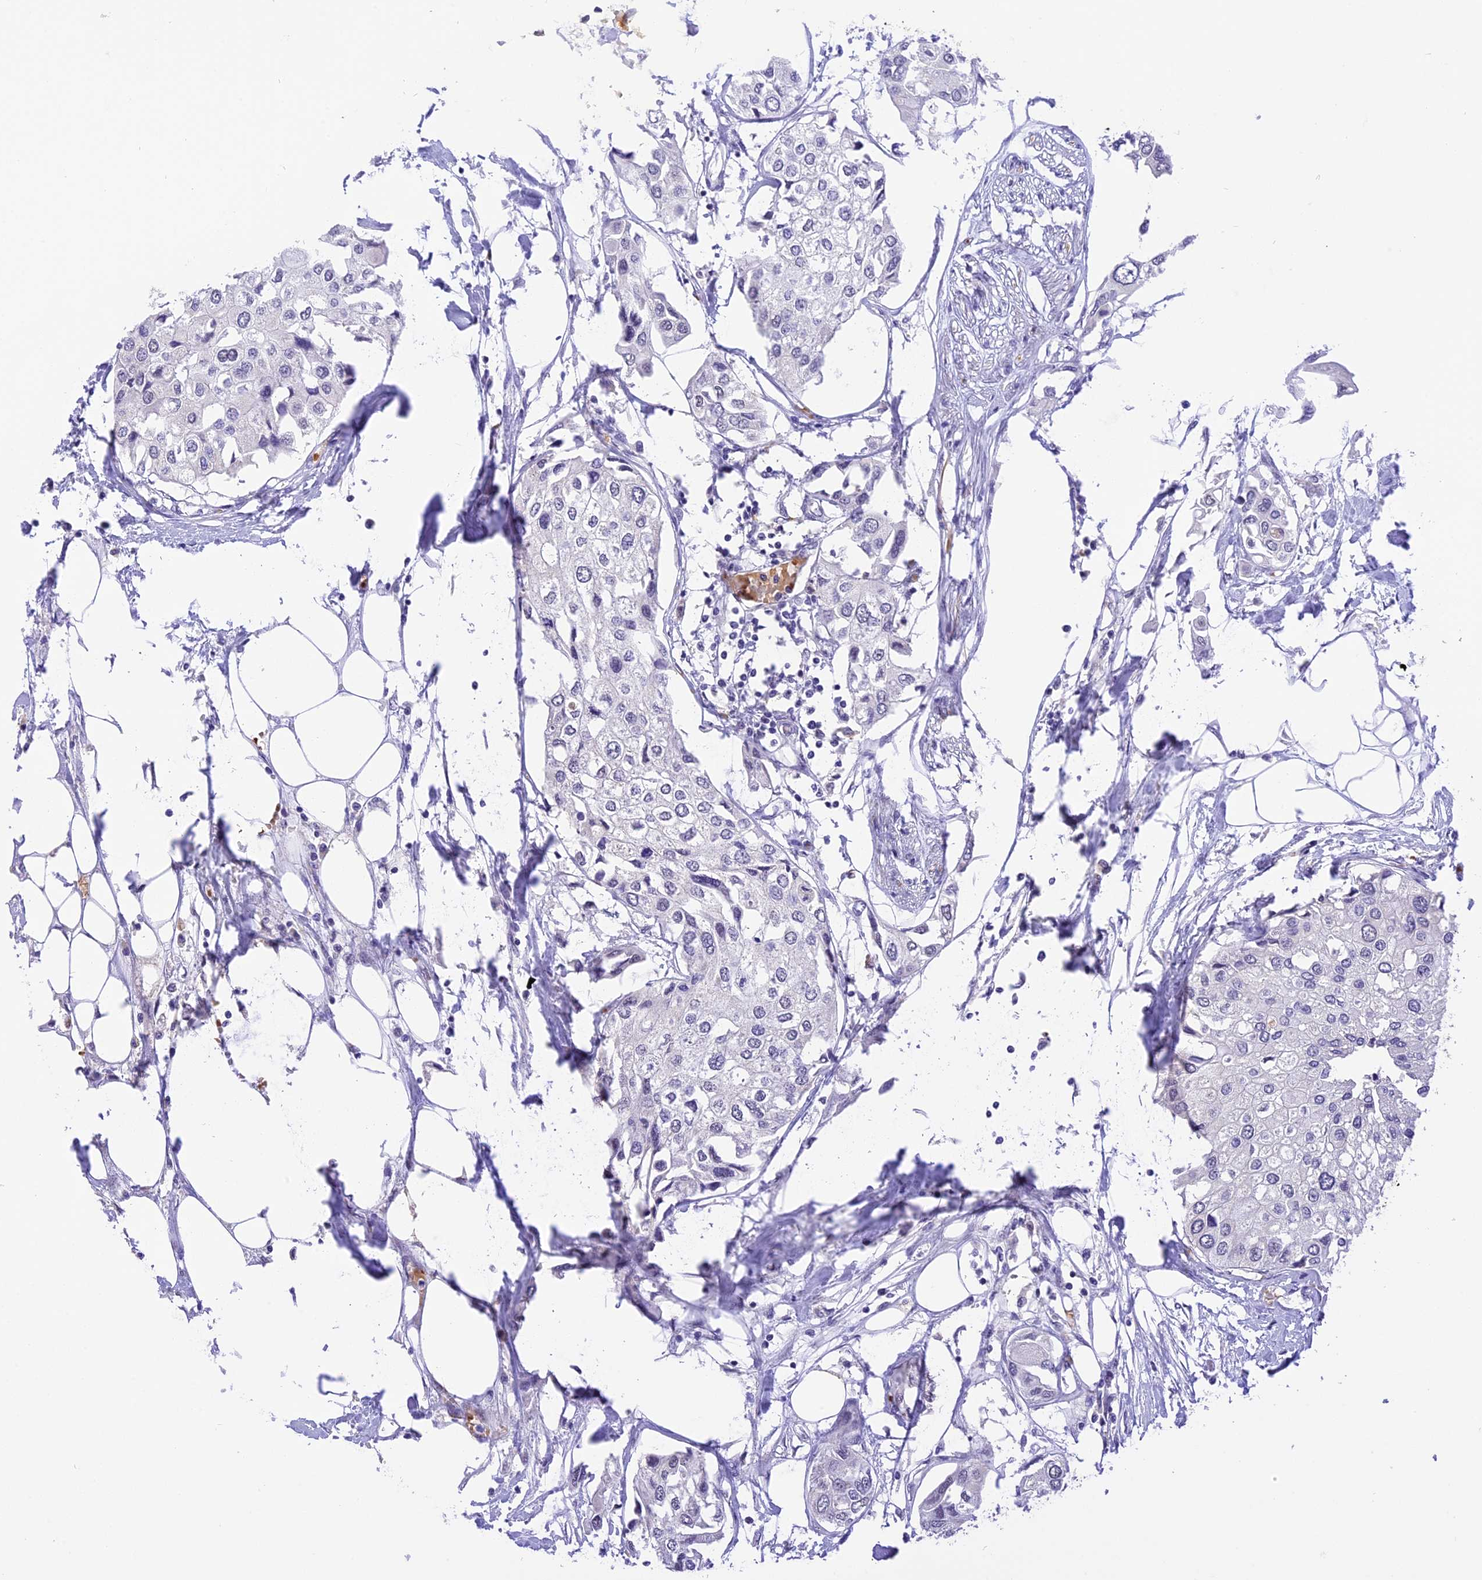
{"staining": {"intensity": "negative", "quantity": "none", "location": "none"}, "tissue": "urothelial cancer", "cell_type": "Tumor cells", "image_type": "cancer", "snomed": [{"axis": "morphology", "description": "Urothelial carcinoma, High grade"}, {"axis": "topography", "description": "Urinary bladder"}], "caption": "Immunohistochemistry (IHC) photomicrograph of human urothelial cancer stained for a protein (brown), which shows no staining in tumor cells. The staining is performed using DAB brown chromogen with nuclei counter-stained in using hematoxylin.", "gene": "AHSP", "patient": {"sex": "male", "age": 64}}